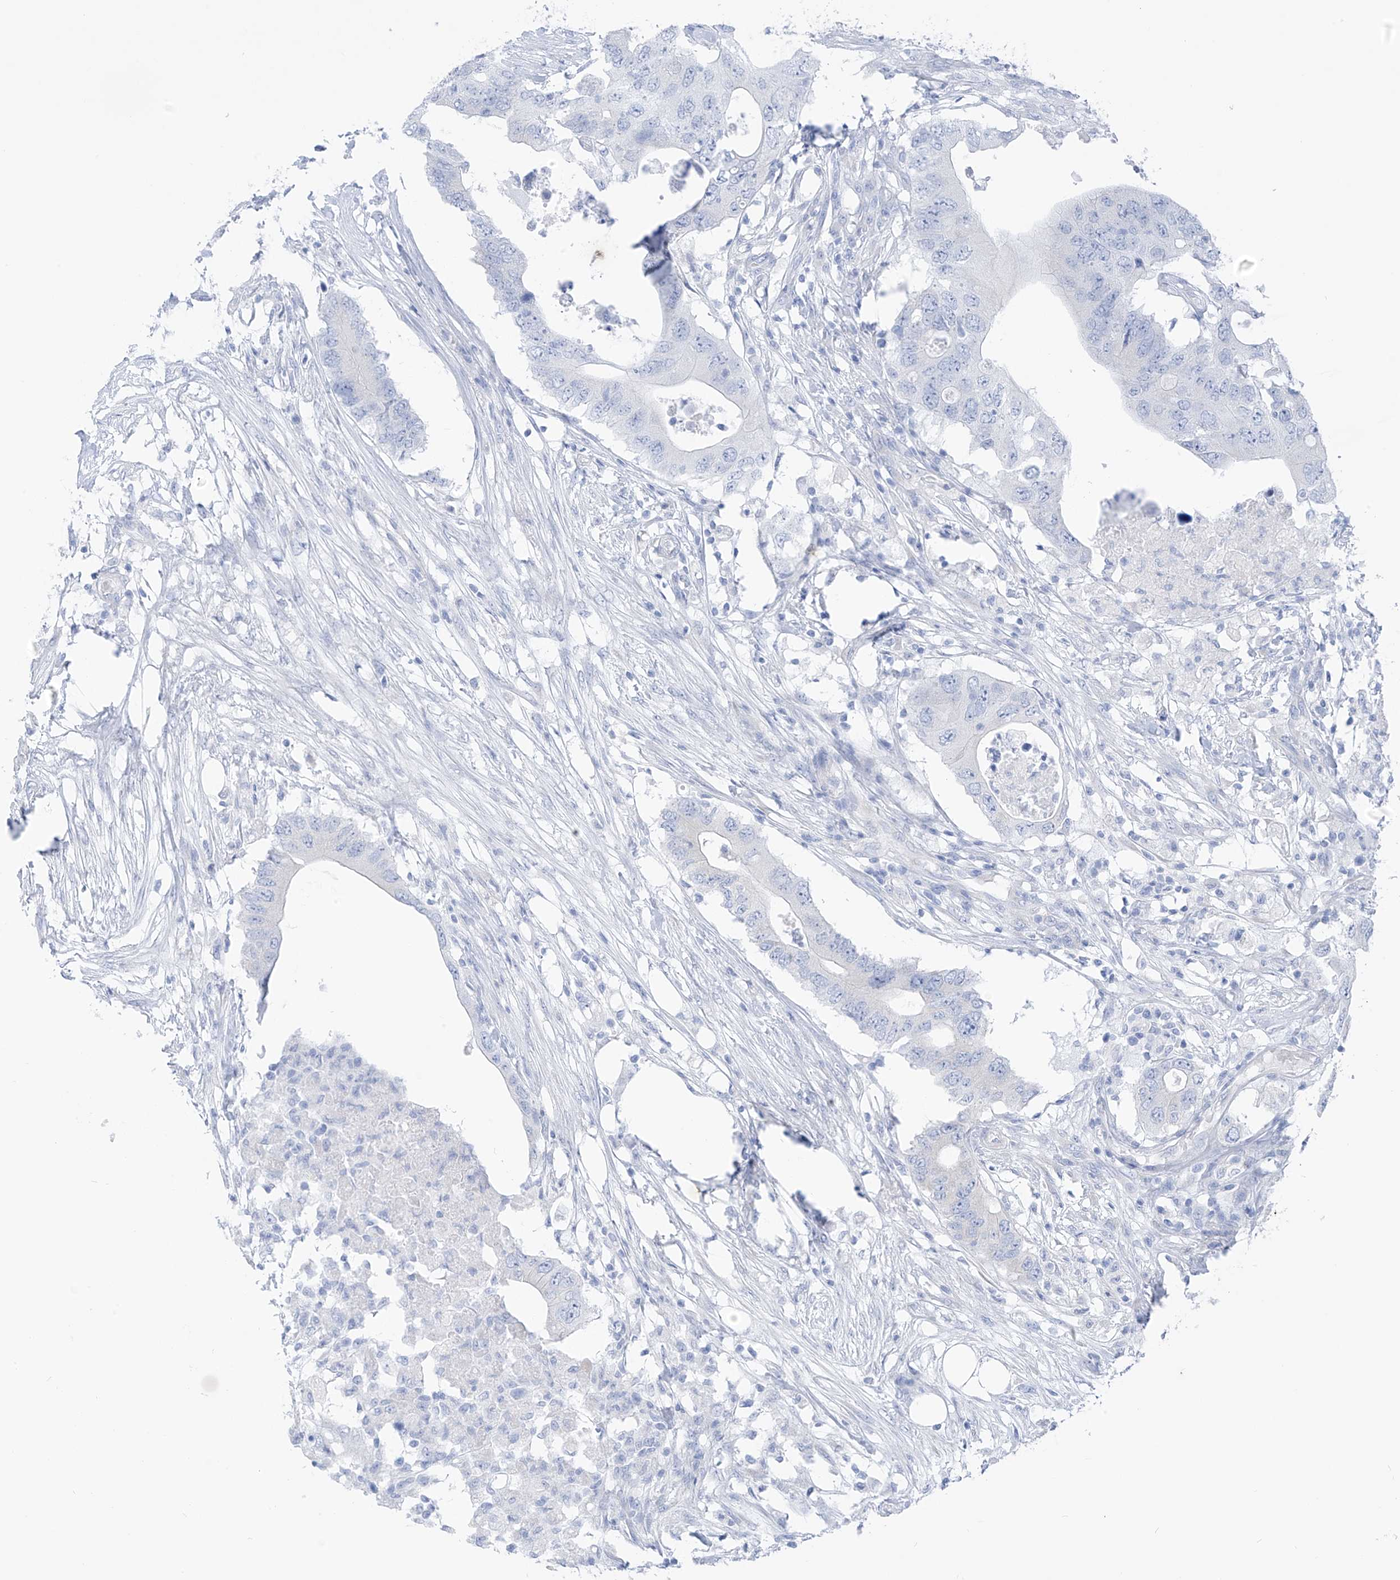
{"staining": {"intensity": "negative", "quantity": "none", "location": "none"}, "tissue": "colorectal cancer", "cell_type": "Tumor cells", "image_type": "cancer", "snomed": [{"axis": "morphology", "description": "Adenocarcinoma, NOS"}, {"axis": "topography", "description": "Colon"}], "caption": "IHC of human colorectal cancer reveals no expression in tumor cells.", "gene": "RCN2", "patient": {"sex": "male", "age": 71}}